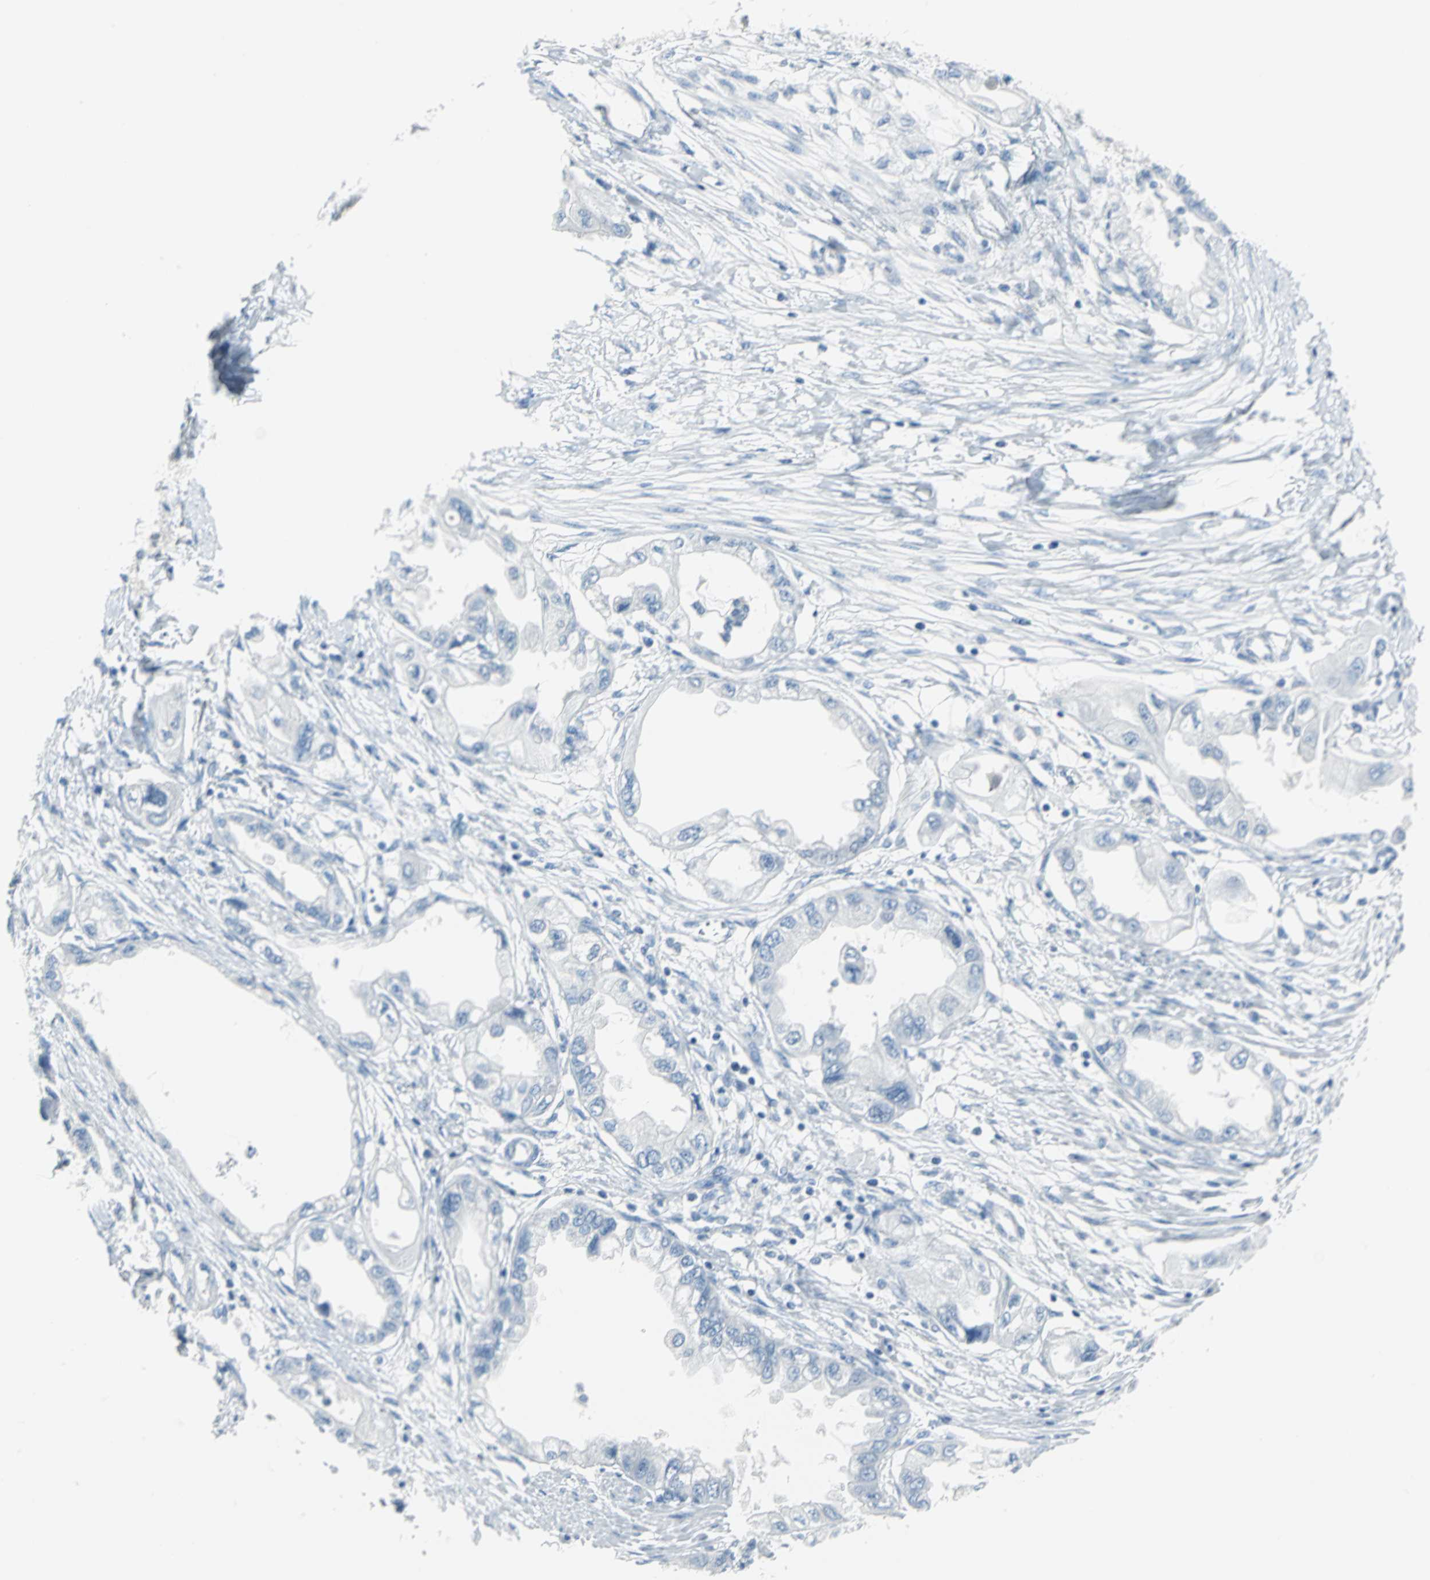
{"staining": {"intensity": "negative", "quantity": "none", "location": "none"}, "tissue": "endometrial cancer", "cell_type": "Tumor cells", "image_type": "cancer", "snomed": [{"axis": "morphology", "description": "Adenocarcinoma, NOS"}, {"axis": "topography", "description": "Endometrium"}], "caption": "IHC image of human endometrial adenocarcinoma stained for a protein (brown), which exhibits no positivity in tumor cells. (Stains: DAB (3,3'-diaminobenzidine) immunohistochemistry with hematoxylin counter stain, Microscopy: brightfield microscopy at high magnification).", "gene": "MCM3", "patient": {"sex": "female", "age": 67}}